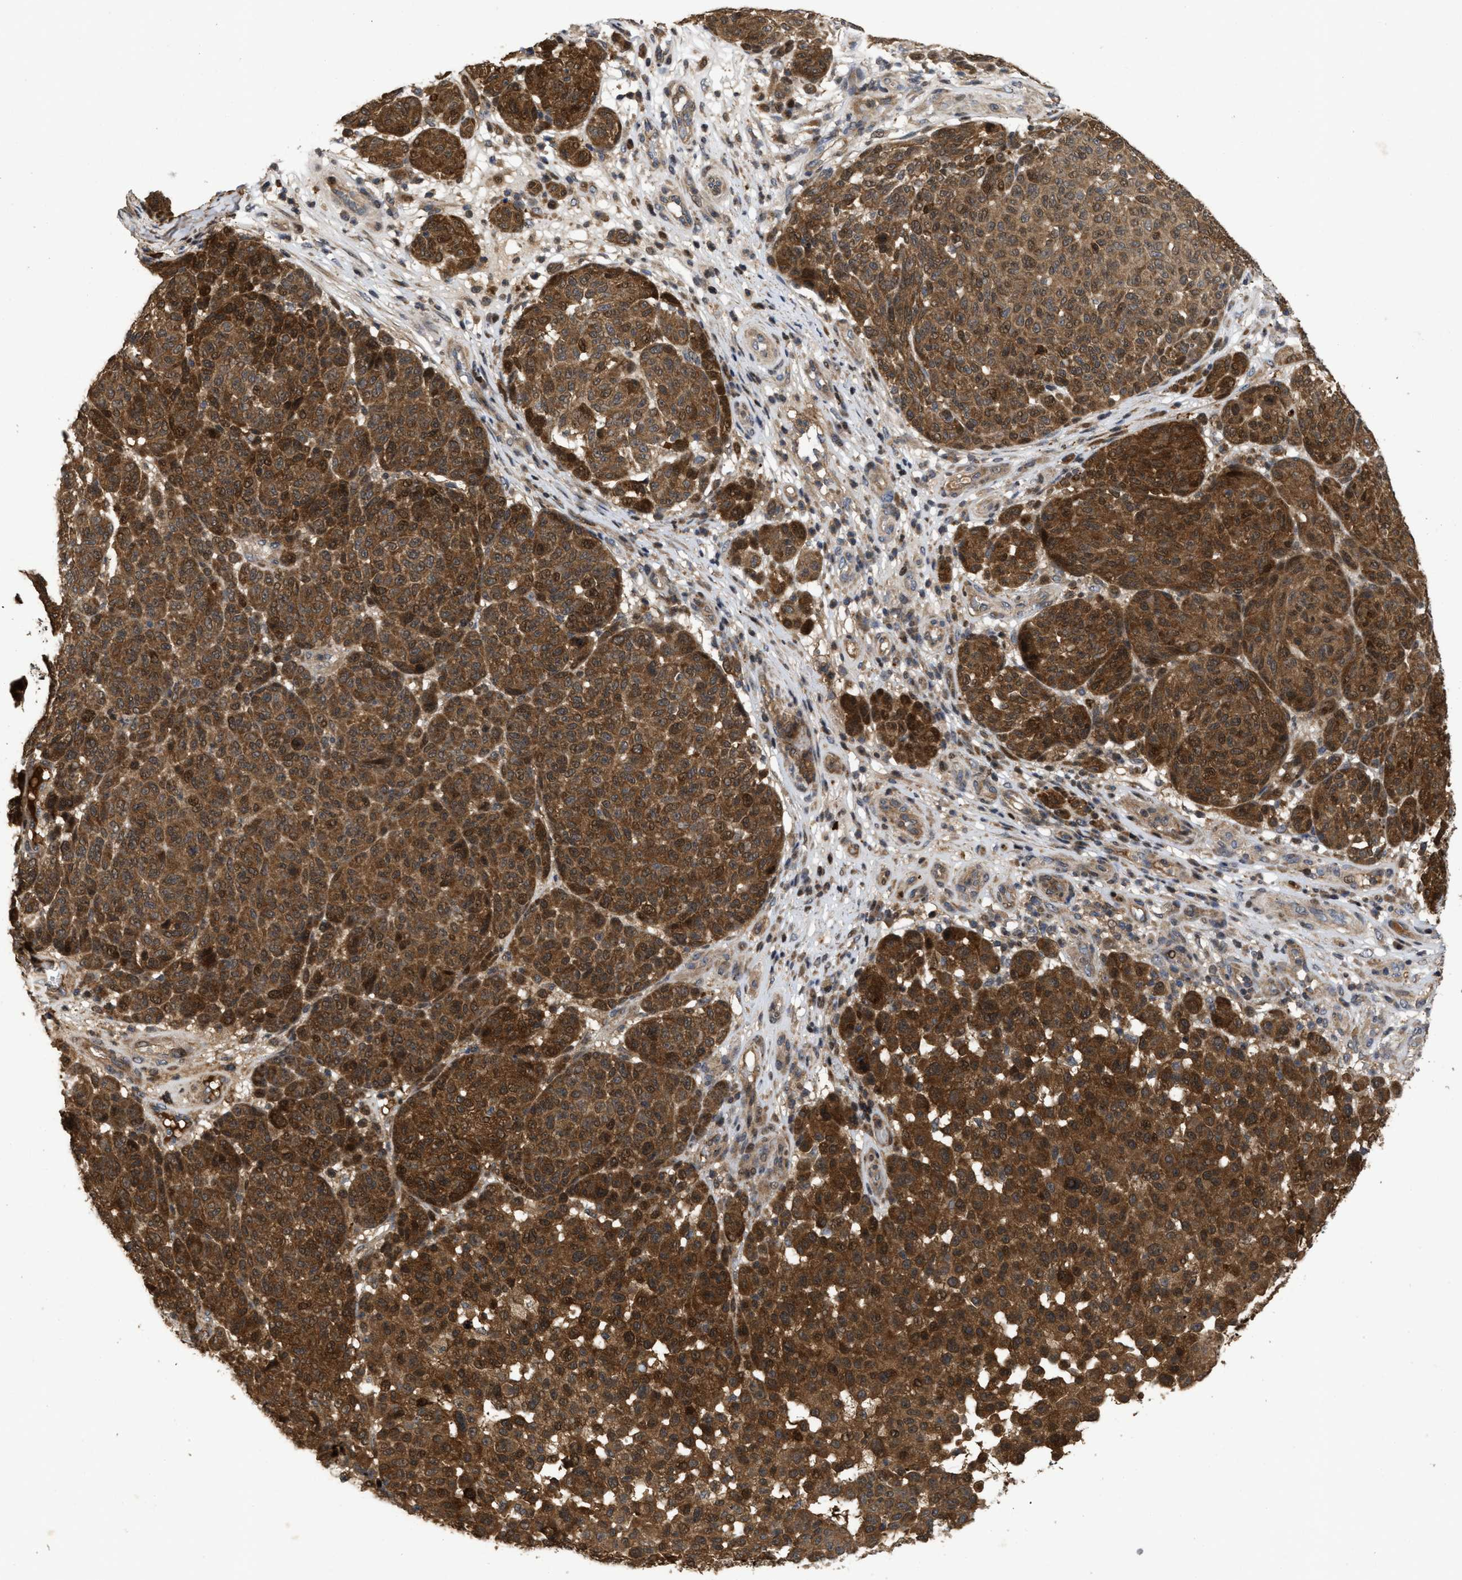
{"staining": {"intensity": "strong", "quantity": ">75%", "location": "cytoplasmic/membranous,nuclear"}, "tissue": "melanoma", "cell_type": "Tumor cells", "image_type": "cancer", "snomed": [{"axis": "morphology", "description": "Malignant melanoma, NOS"}, {"axis": "topography", "description": "Skin"}], "caption": "DAB immunohistochemical staining of human malignant melanoma displays strong cytoplasmic/membranous and nuclear protein positivity in approximately >75% of tumor cells.", "gene": "CBR3", "patient": {"sex": "male", "age": 59}}